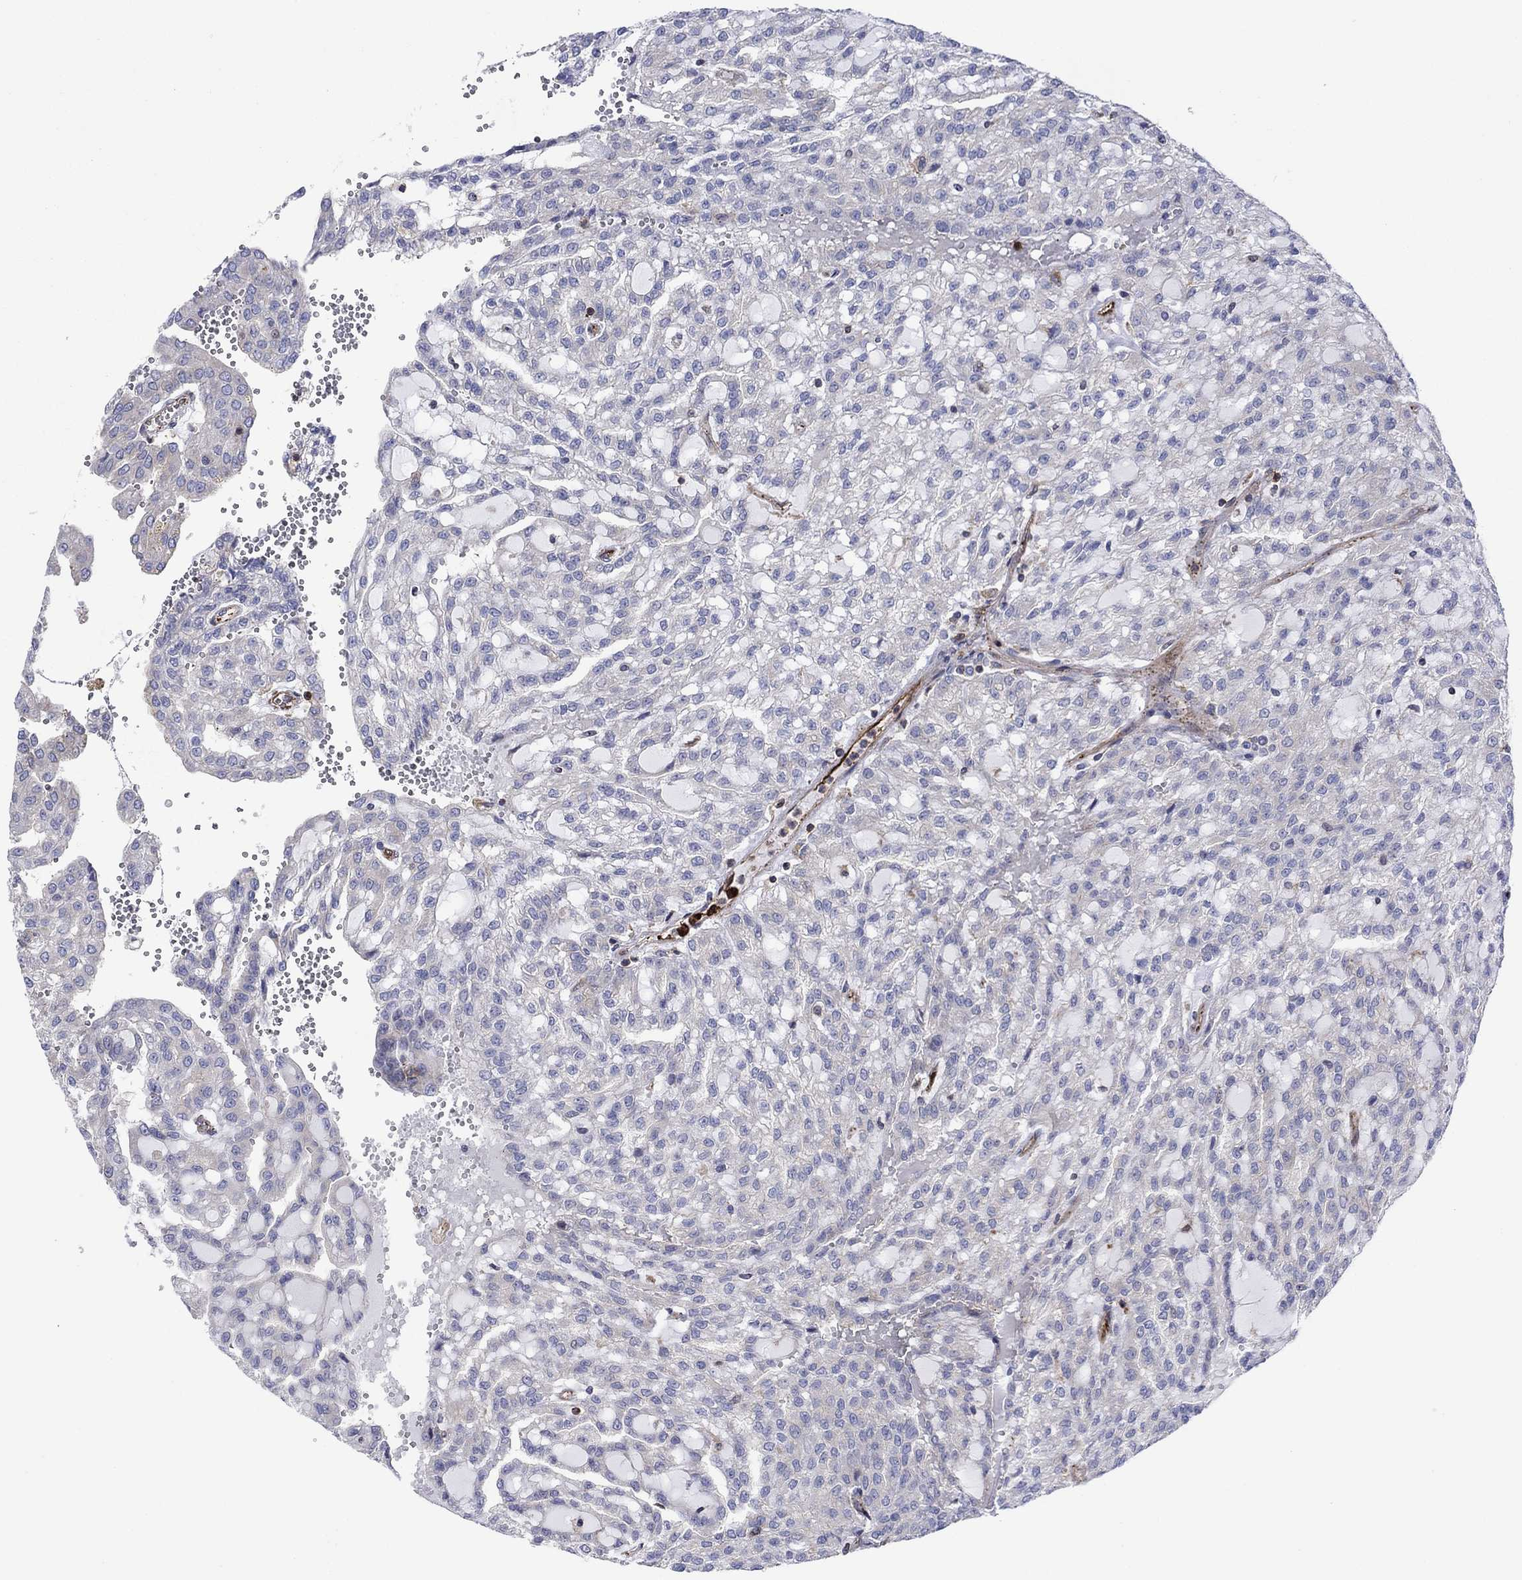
{"staining": {"intensity": "moderate", "quantity": "<25%", "location": "cytoplasmic/membranous"}, "tissue": "renal cancer", "cell_type": "Tumor cells", "image_type": "cancer", "snomed": [{"axis": "morphology", "description": "Adenocarcinoma, NOS"}, {"axis": "topography", "description": "Kidney"}], "caption": "Renal cancer stained with DAB (3,3'-diaminobenzidine) IHC displays low levels of moderate cytoplasmic/membranous expression in approximately <25% of tumor cells.", "gene": "PAG1", "patient": {"sex": "male", "age": 63}}